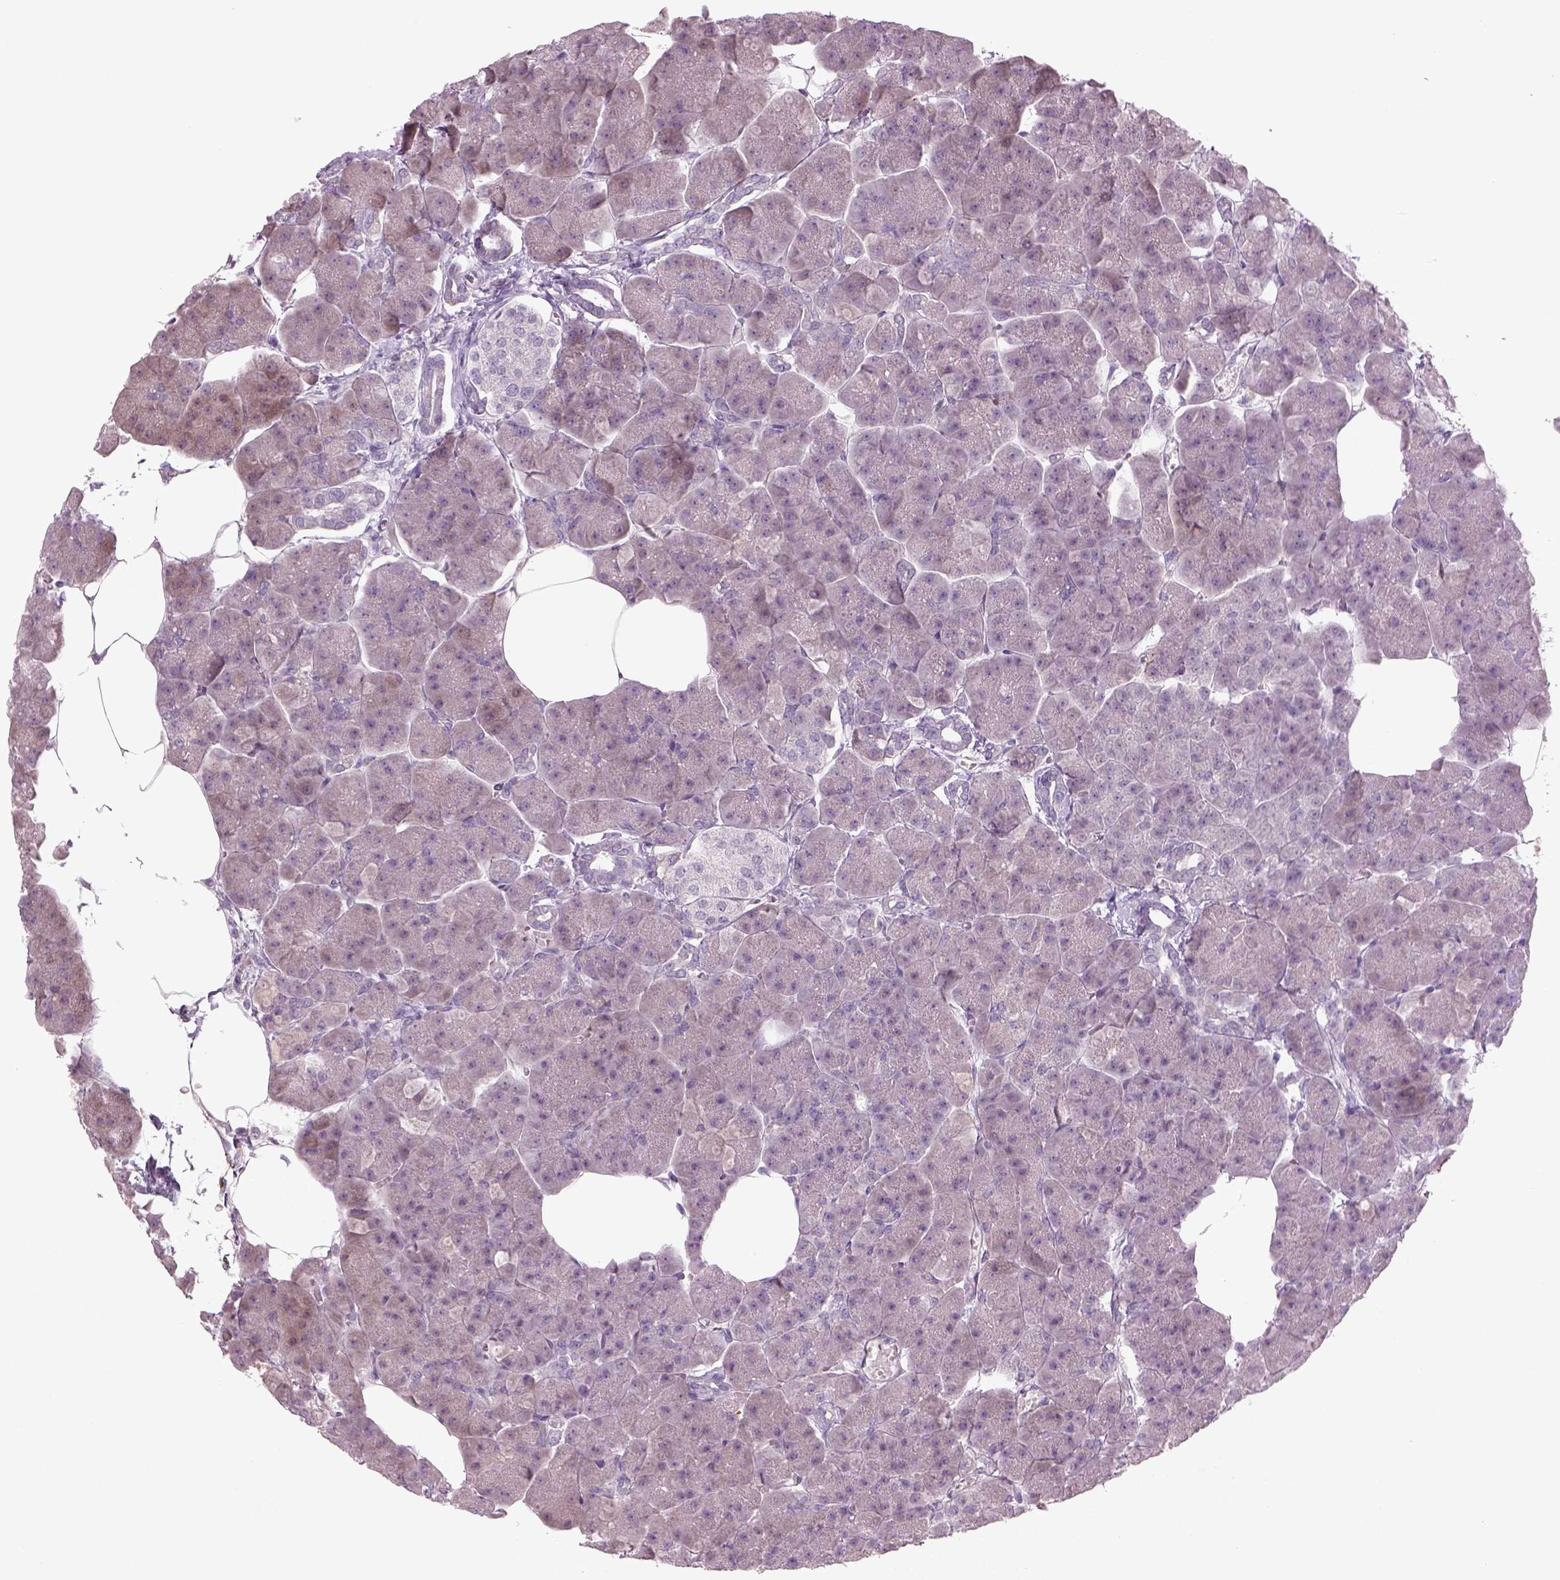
{"staining": {"intensity": "negative", "quantity": "none", "location": "none"}, "tissue": "pancreas", "cell_type": "Exocrine glandular cells", "image_type": "normal", "snomed": [{"axis": "morphology", "description": "Normal tissue, NOS"}, {"axis": "topography", "description": "Adipose tissue"}, {"axis": "topography", "description": "Pancreas"}, {"axis": "topography", "description": "Peripheral nerve tissue"}], "caption": "Exocrine glandular cells show no significant protein positivity in unremarkable pancreas. The staining was performed using DAB (3,3'-diaminobenzidine) to visualize the protein expression in brown, while the nuclei were stained in blue with hematoxylin (Magnification: 20x).", "gene": "PENK", "patient": {"sex": "female", "age": 58}}